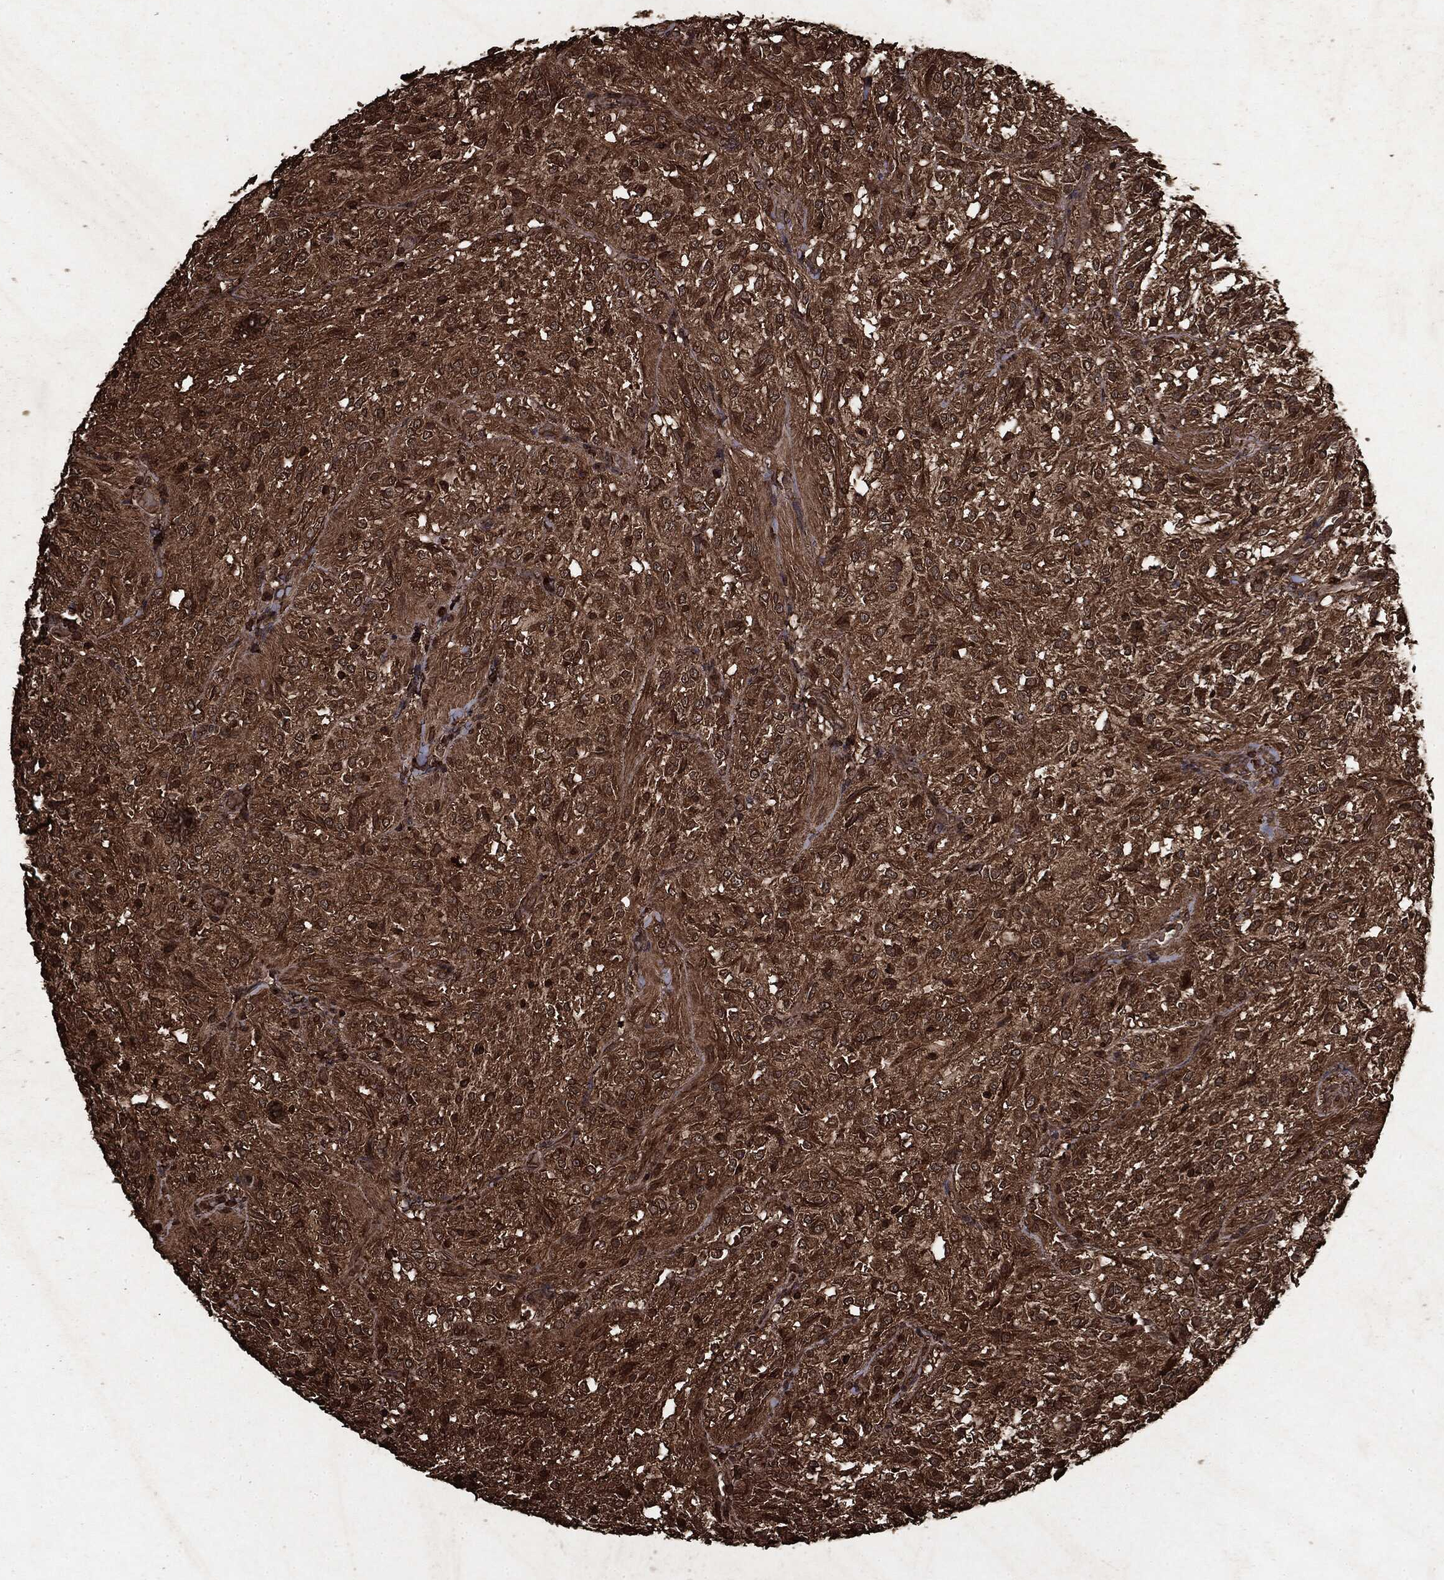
{"staining": {"intensity": "strong", "quantity": ">75%", "location": "cytoplasmic/membranous"}, "tissue": "glioma", "cell_type": "Tumor cells", "image_type": "cancer", "snomed": [{"axis": "morphology", "description": "Glioma, malignant, Low grade"}, {"axis": "topography", "description": "Brain"}], "caption": "Immunohistochemical staining of human glioma shows high levels of strong cytoplasmic/membranous staining in about >75% of tumor cells.", "gene": "ARAF", "patient": {"sex": "male", "age": 3}}